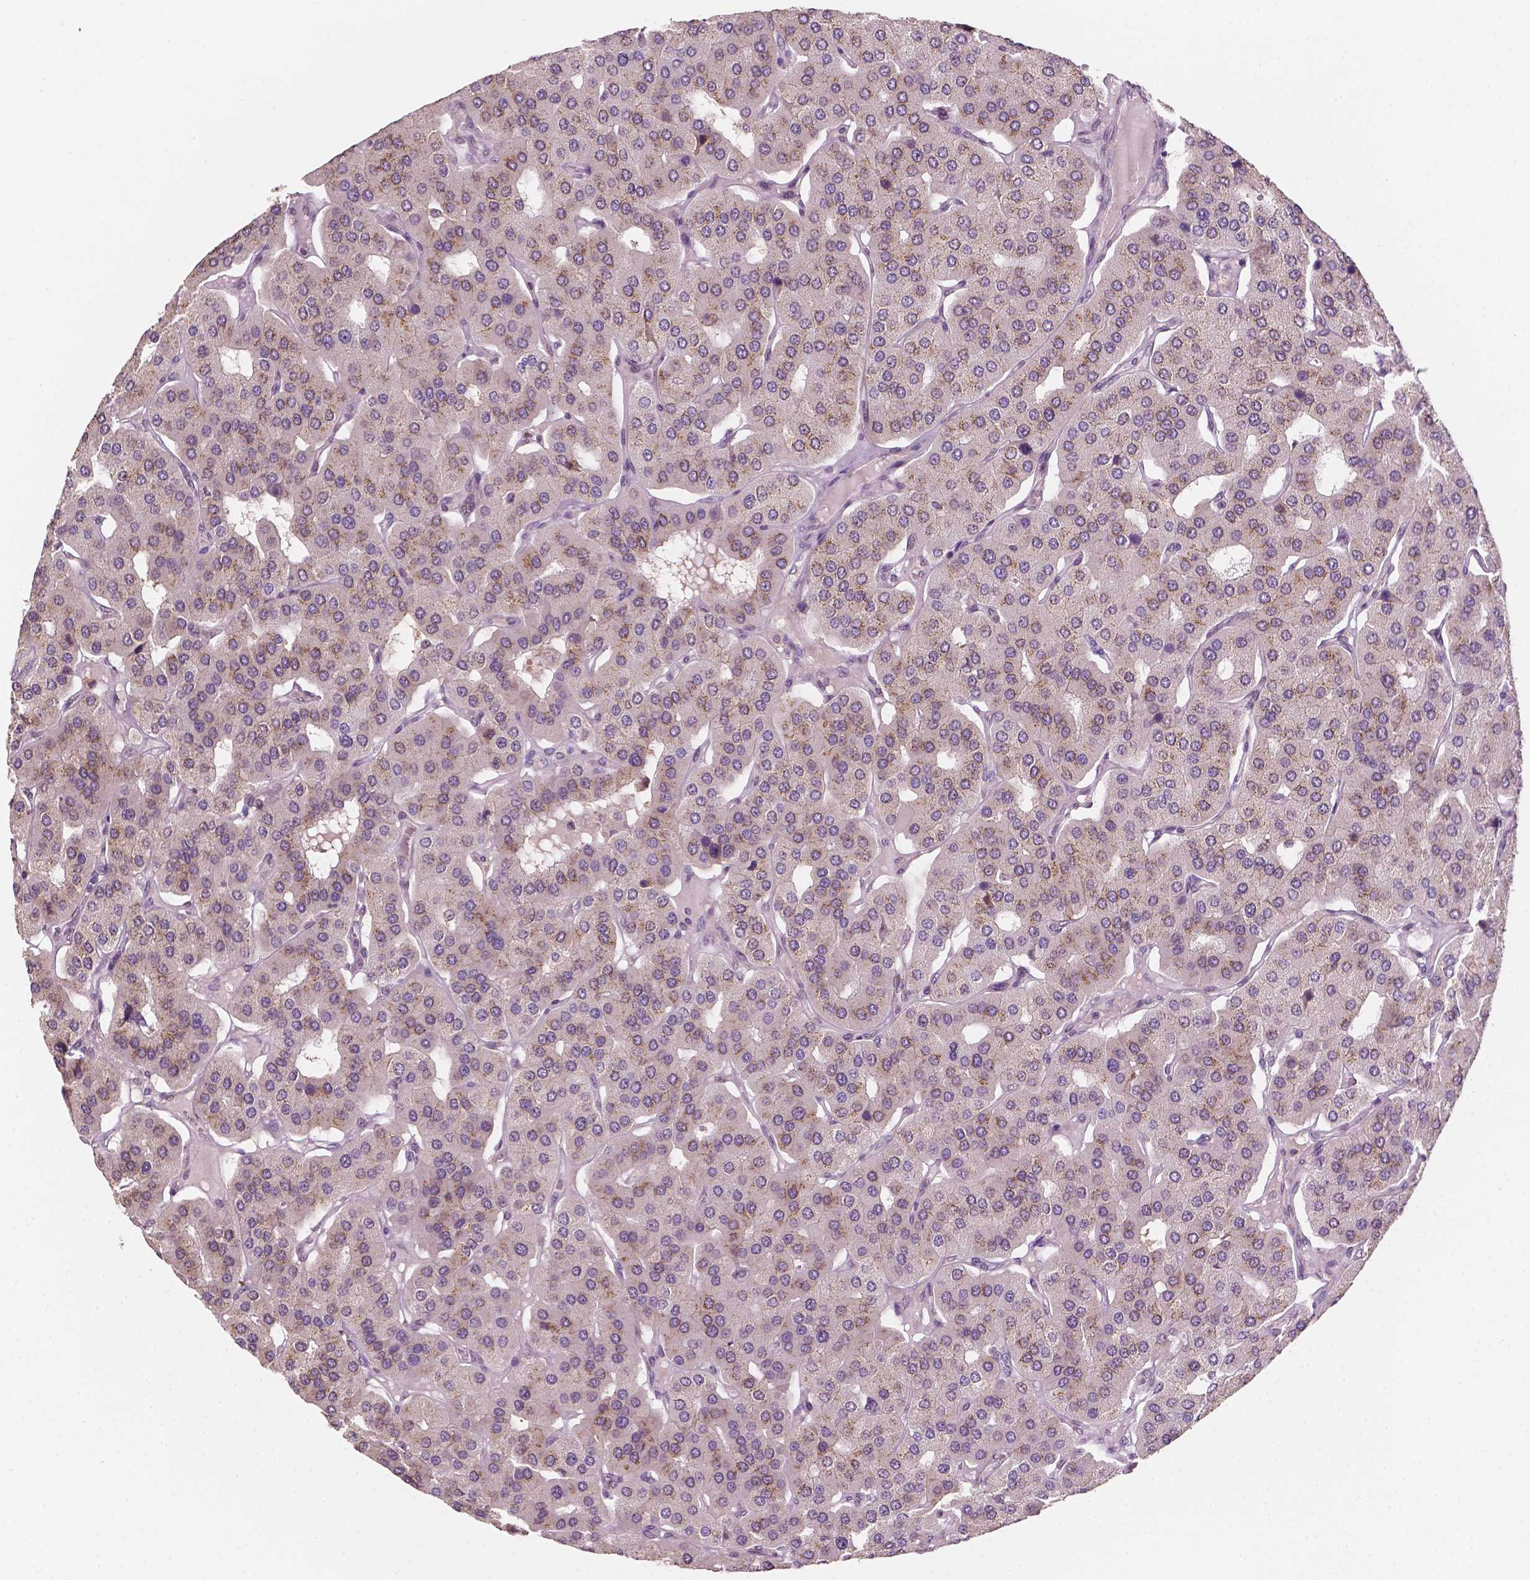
{"staining": {"intensity": "weak", "quantity": "25%-75%", "location": "cytoplasmic/membranous"}, "tissue": "parathyroid gland", "cell_type": "Glandular cells", "image_type": "normal", "snomed": [{"axis": "morphology", "description": "Normal tissue, NOS"}, {"axis": "morphology", "description": "Adenoma, NOS"}, {"axis": "topography", "description": "Parathyroid gland"}], "caption": "Immunohistochemistry image of benign parathyroid gland: parathyroid gland stained using IHC displays low levels of weak protein expression localized specifically in the cytoplasmic/membranous of glandular cells, appearing as a cytoplasmic/membranous brown color.", "gene": "EBAG9", "patient": {"sex": "female", "age": 86}}